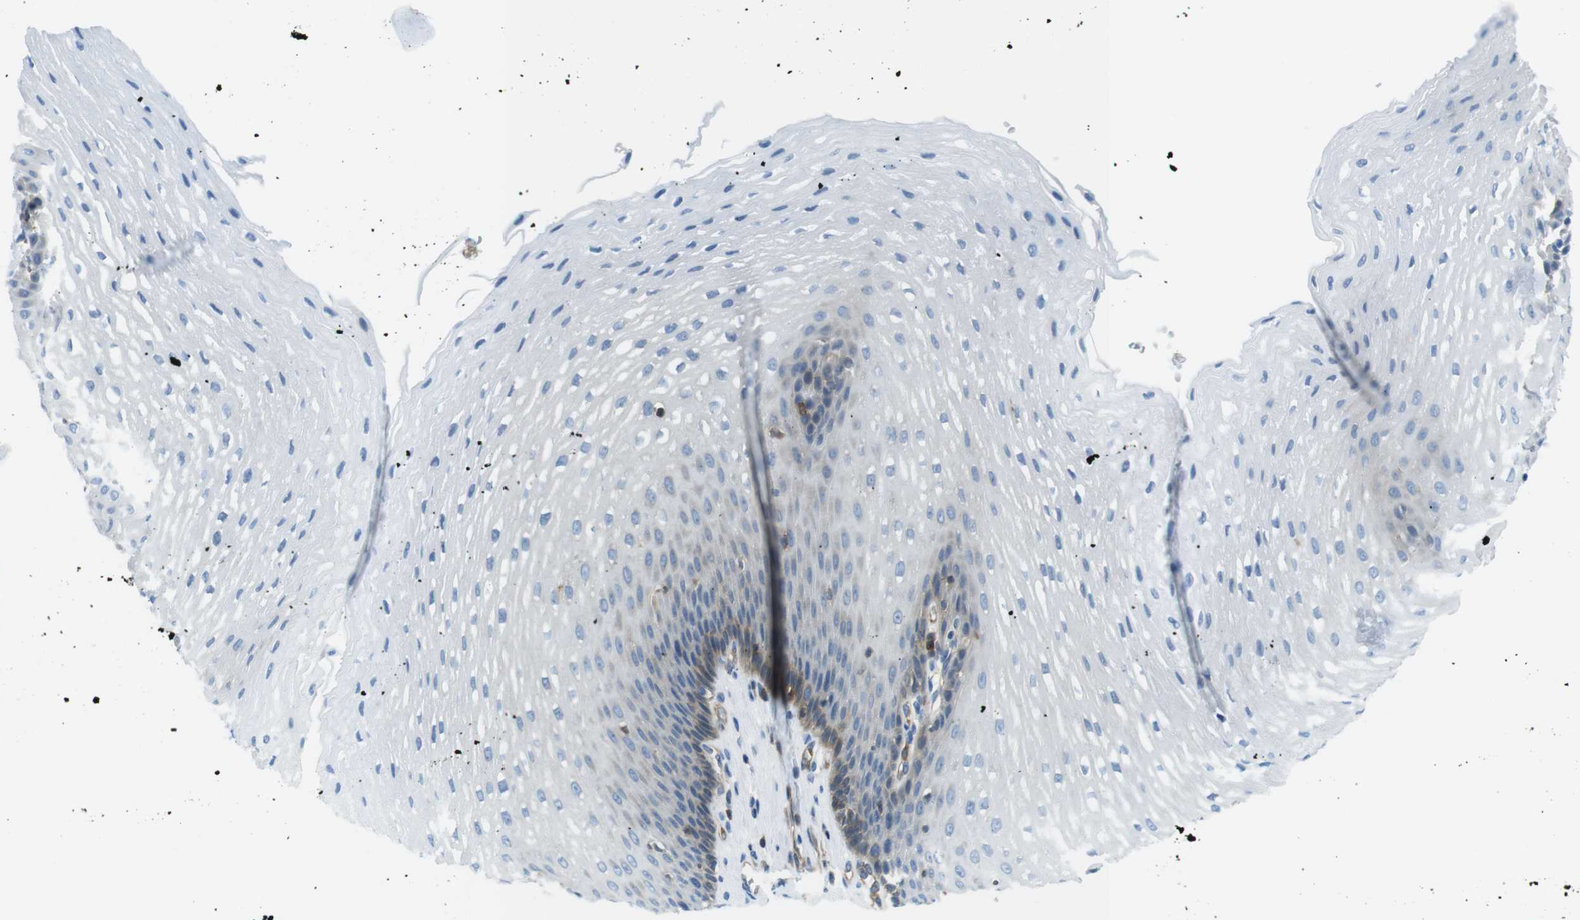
{"staining": {"intensity": "weak", "quantity": "<25%", "location": "cytoplasmic/membranous"}, "tissue": "esophagus", "cell_type": "Squamous epithelial cells", "image_type": "normal", "snomed": [{"axis": "morphology", "description": "Normal tissue, NOS"}, {"axis": "topography", "description": "Esophagus"}], "caption": "This is an immunohistochemistry (IHC) micrograph of normal human esophagus. There is no expression in squamous epithelial cells.", "gene": "TES", "patient": {"sex": "male", "age": 48}}